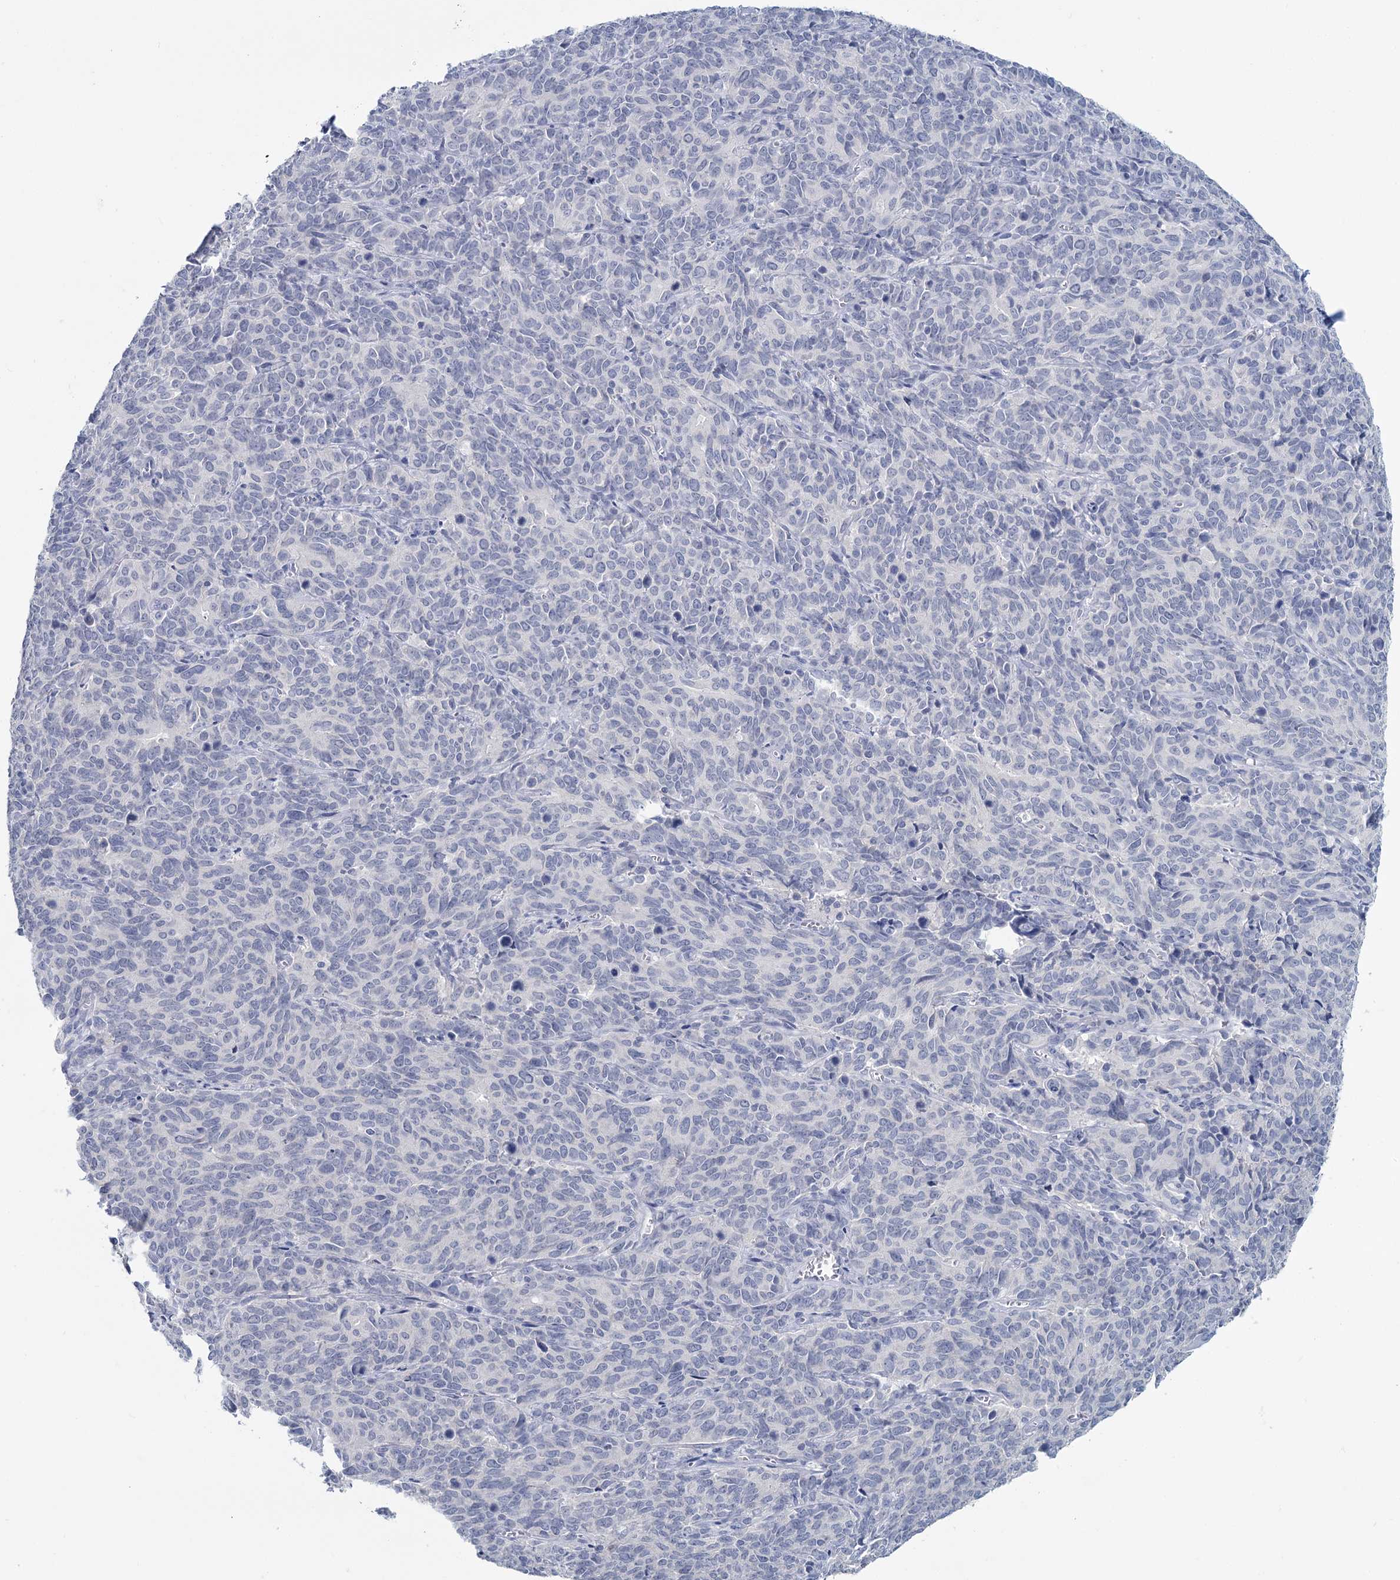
{"staining": {"intensity": "negative", "quantity": "none", "location": "none"}, "tissue": "cervical cancer", "cell_type": "Tumor cells", "image_type": "cancer", "snomed": [{"axis": "morphology", "description": "Squamous cell carcinoma, NOS"}, {"axis": "topography", "description": "Cervix"}], "caption": "DAB immunohistochemical staining of human cervical squamous cell carcinoma displays no significant staining in tumor cells. (Brightfield microscopy of DAB (3,3'-diaminobenzidine) immunohistochemistry at high magnification).", "gene": "CHGA", "patient": {"sex": "female", "age": 60}}